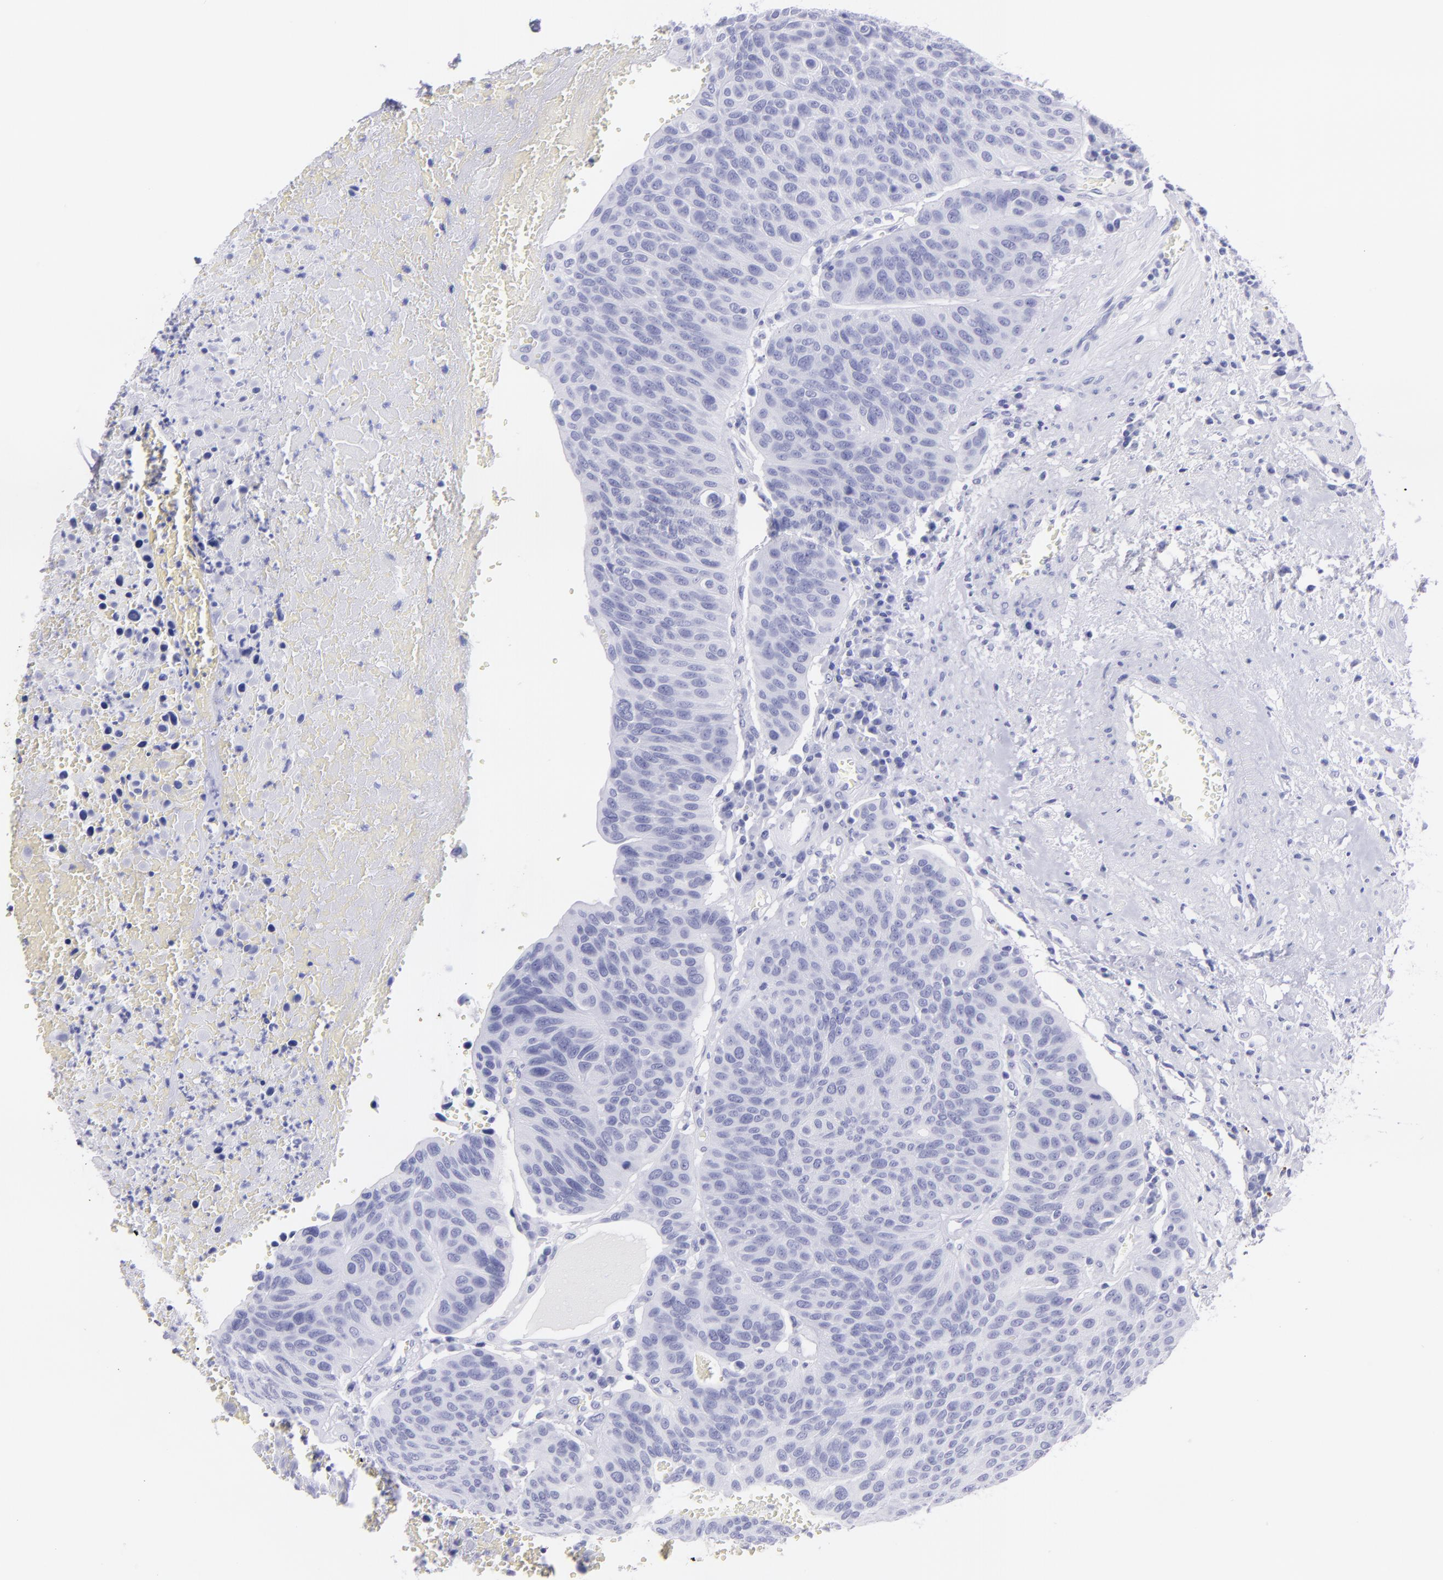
{"staining": {"intensity": "negative", "quantity": "none", "location": "none"}, "tissue": "urothelial cancer", "cell_type": "Tumor cells", "image_type": "cancer", "snomed": [{"axis": "morphology", "description": "Urothelial carcinoma, High grade"}, {"axis": "topography", "description": "Urinary bladder"}], "caption": "The micrograph displays no significant staining in tumor cells of urothelial carcinoma (high-grade).", "gene": "PIP", "patient": {"sex": "male", "age": 66}}